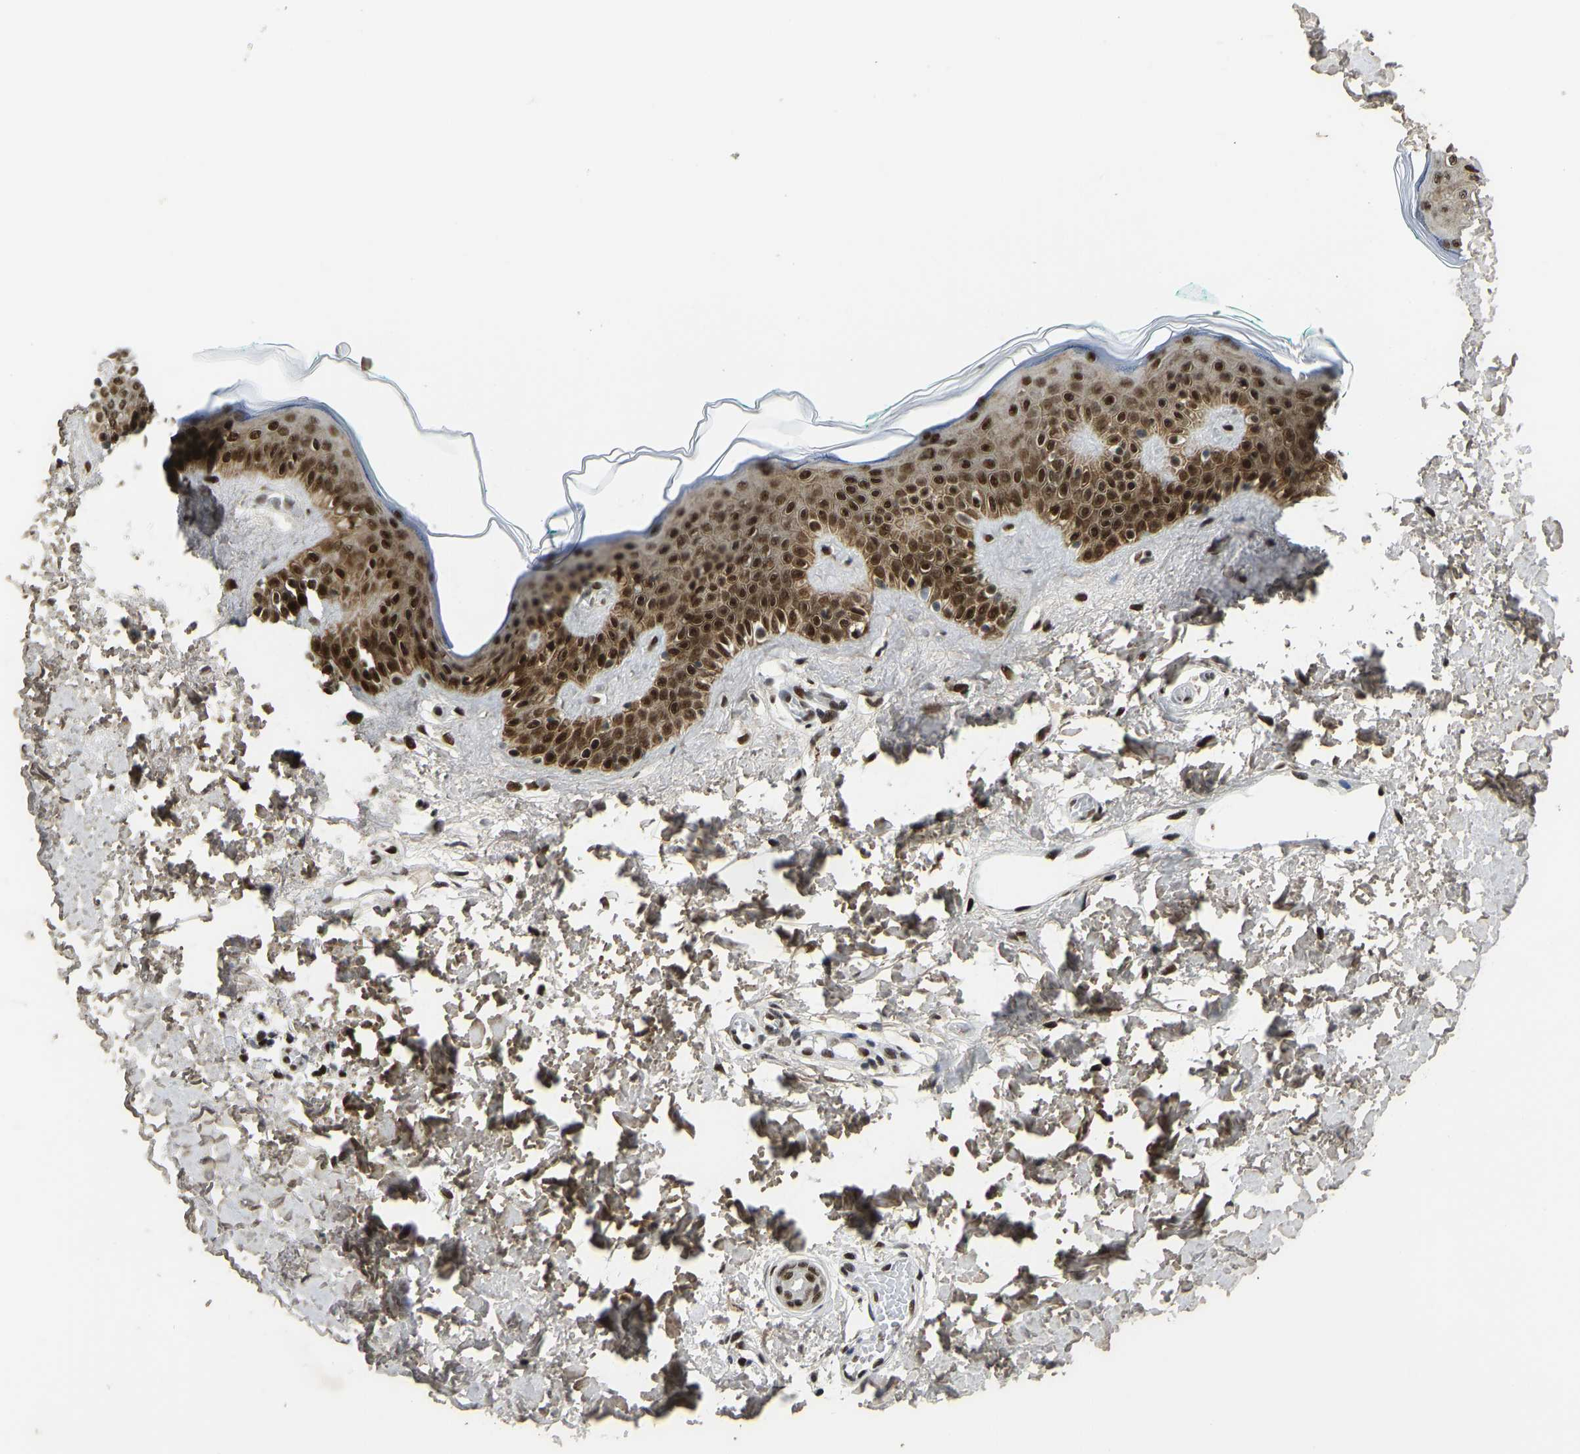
{"staining": {"intensity": "strong", "quantity": ">75%", "location": "nuclear"}, "tissue": "skin", "cell_type": "Fibroblasts", "image_type": "normal", "snomed": [{"axis": "morphology", "description": "Normal tissue, NOS"}, {"axis": "topography", "description": "Skin"}], "caption": "High-magnification brightfield microscopy of unremarkable skin stained with DAB (brown) and counterstained with hematoxylin (blue). fibroblasts exhibit strong nuclear expression is present in approximately>75% of cells. Ihc stains the protein of interest in brown and the nuclei are stained blue.", "gene": "FOXK1", "patient": {"sex": "male", "age": 30}}